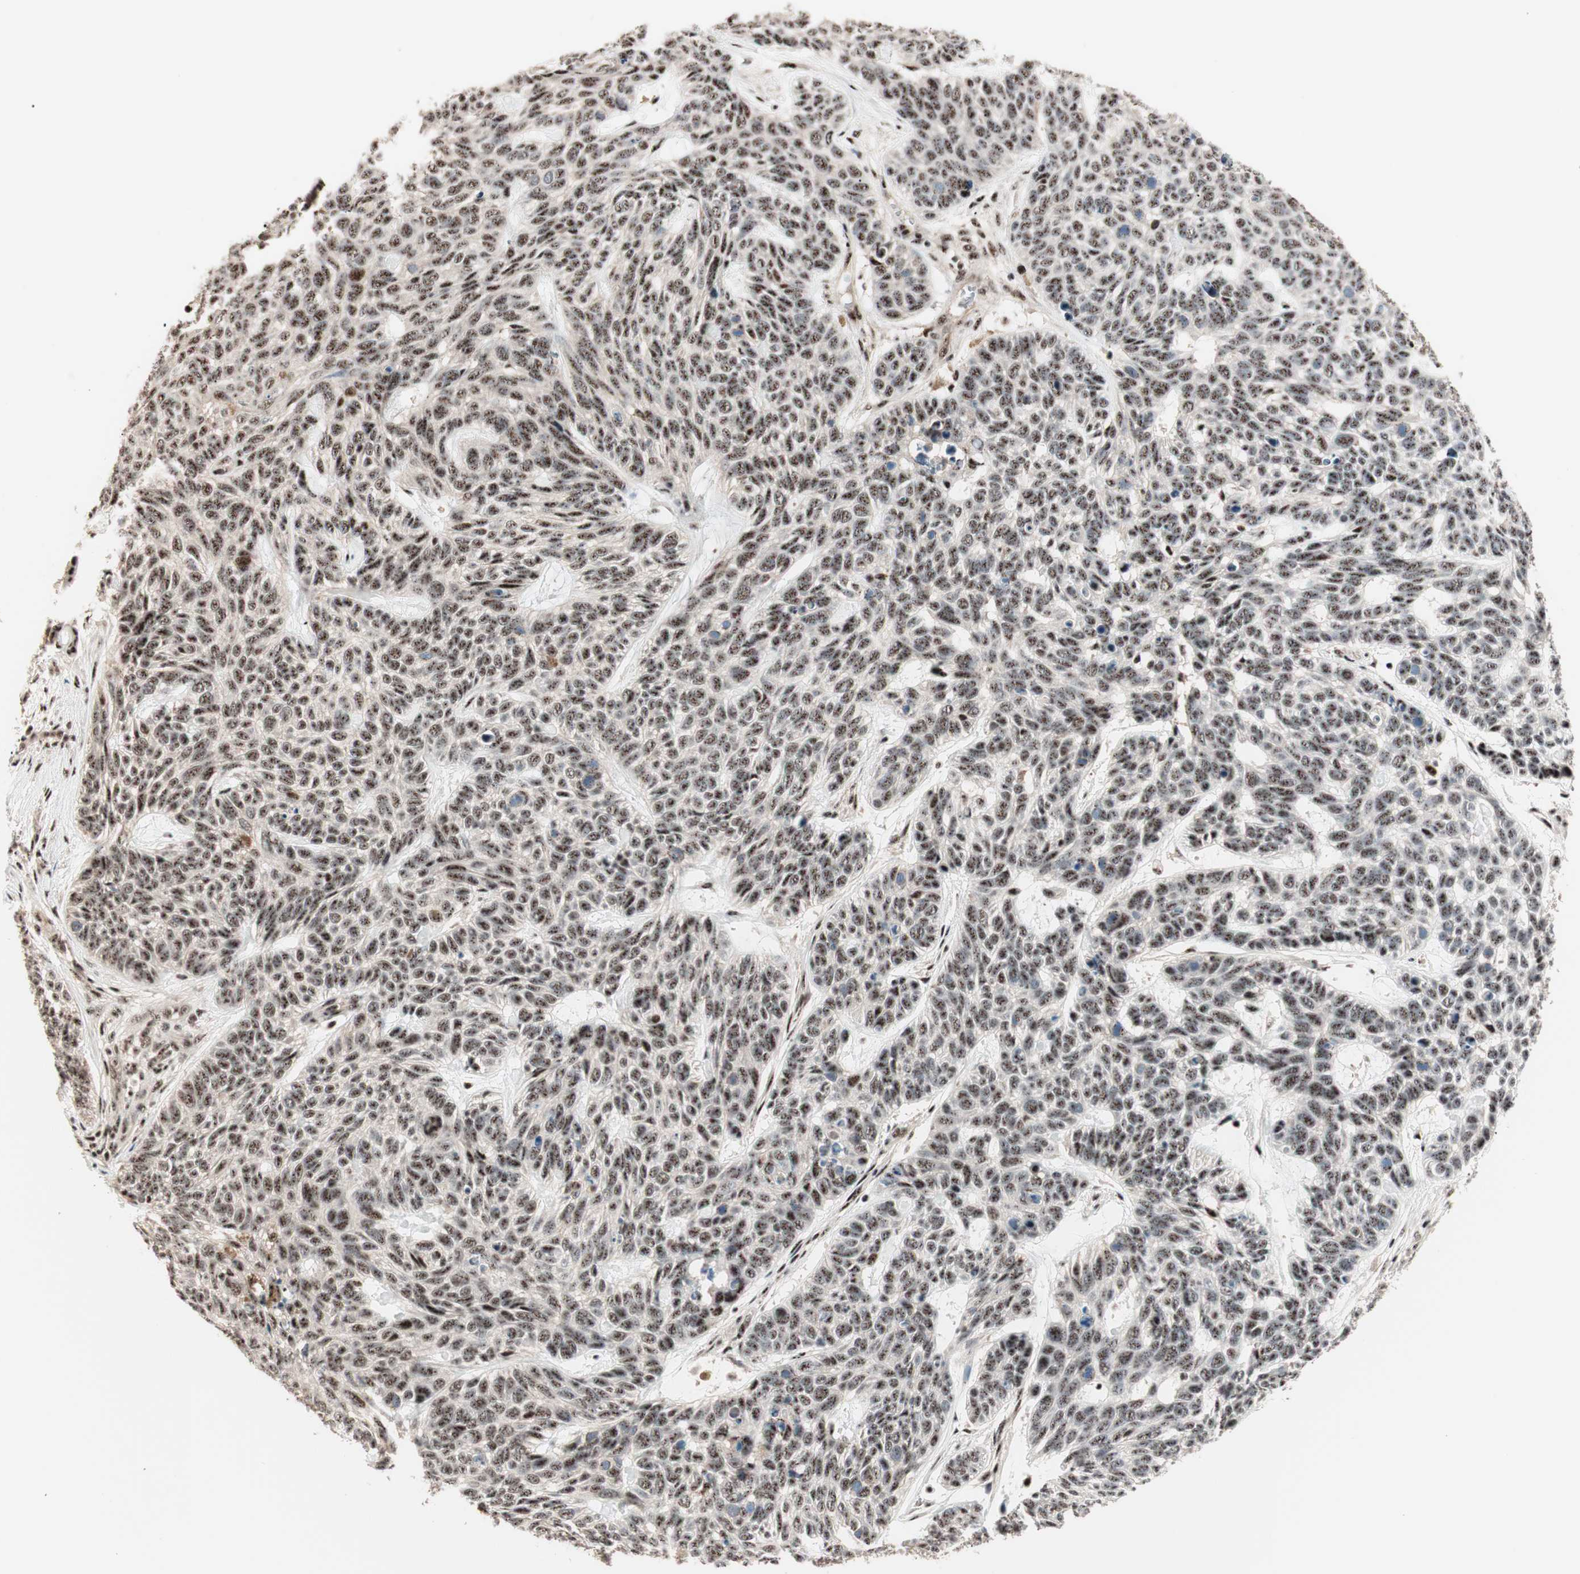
{"staining": {"intensity": "moderate", "quantity": ">75%", "location": "nuclear"}, "tissue": "skin cancer", "cell_type": "Tumor cells", "image_type": "cancer", "snomed": [{"axis": "morphology", "description": "Basal cell carcinoma"}, {"axis": "topography", "description": "Skin"}], "caption": "DAB (3,3'-diaminobenzidine) immunohistochemical staining of skin cancer (basal cell carcinoma) shows moderate nuclear protein staining in approximately >75% of tumor cells. (DAB (3,3'-diaminobenzidine) IHC, brown staining for protein, blue staining for nuclei).", "gene": "NR5A2", "patient": {"sex": "male", "age": 87}}